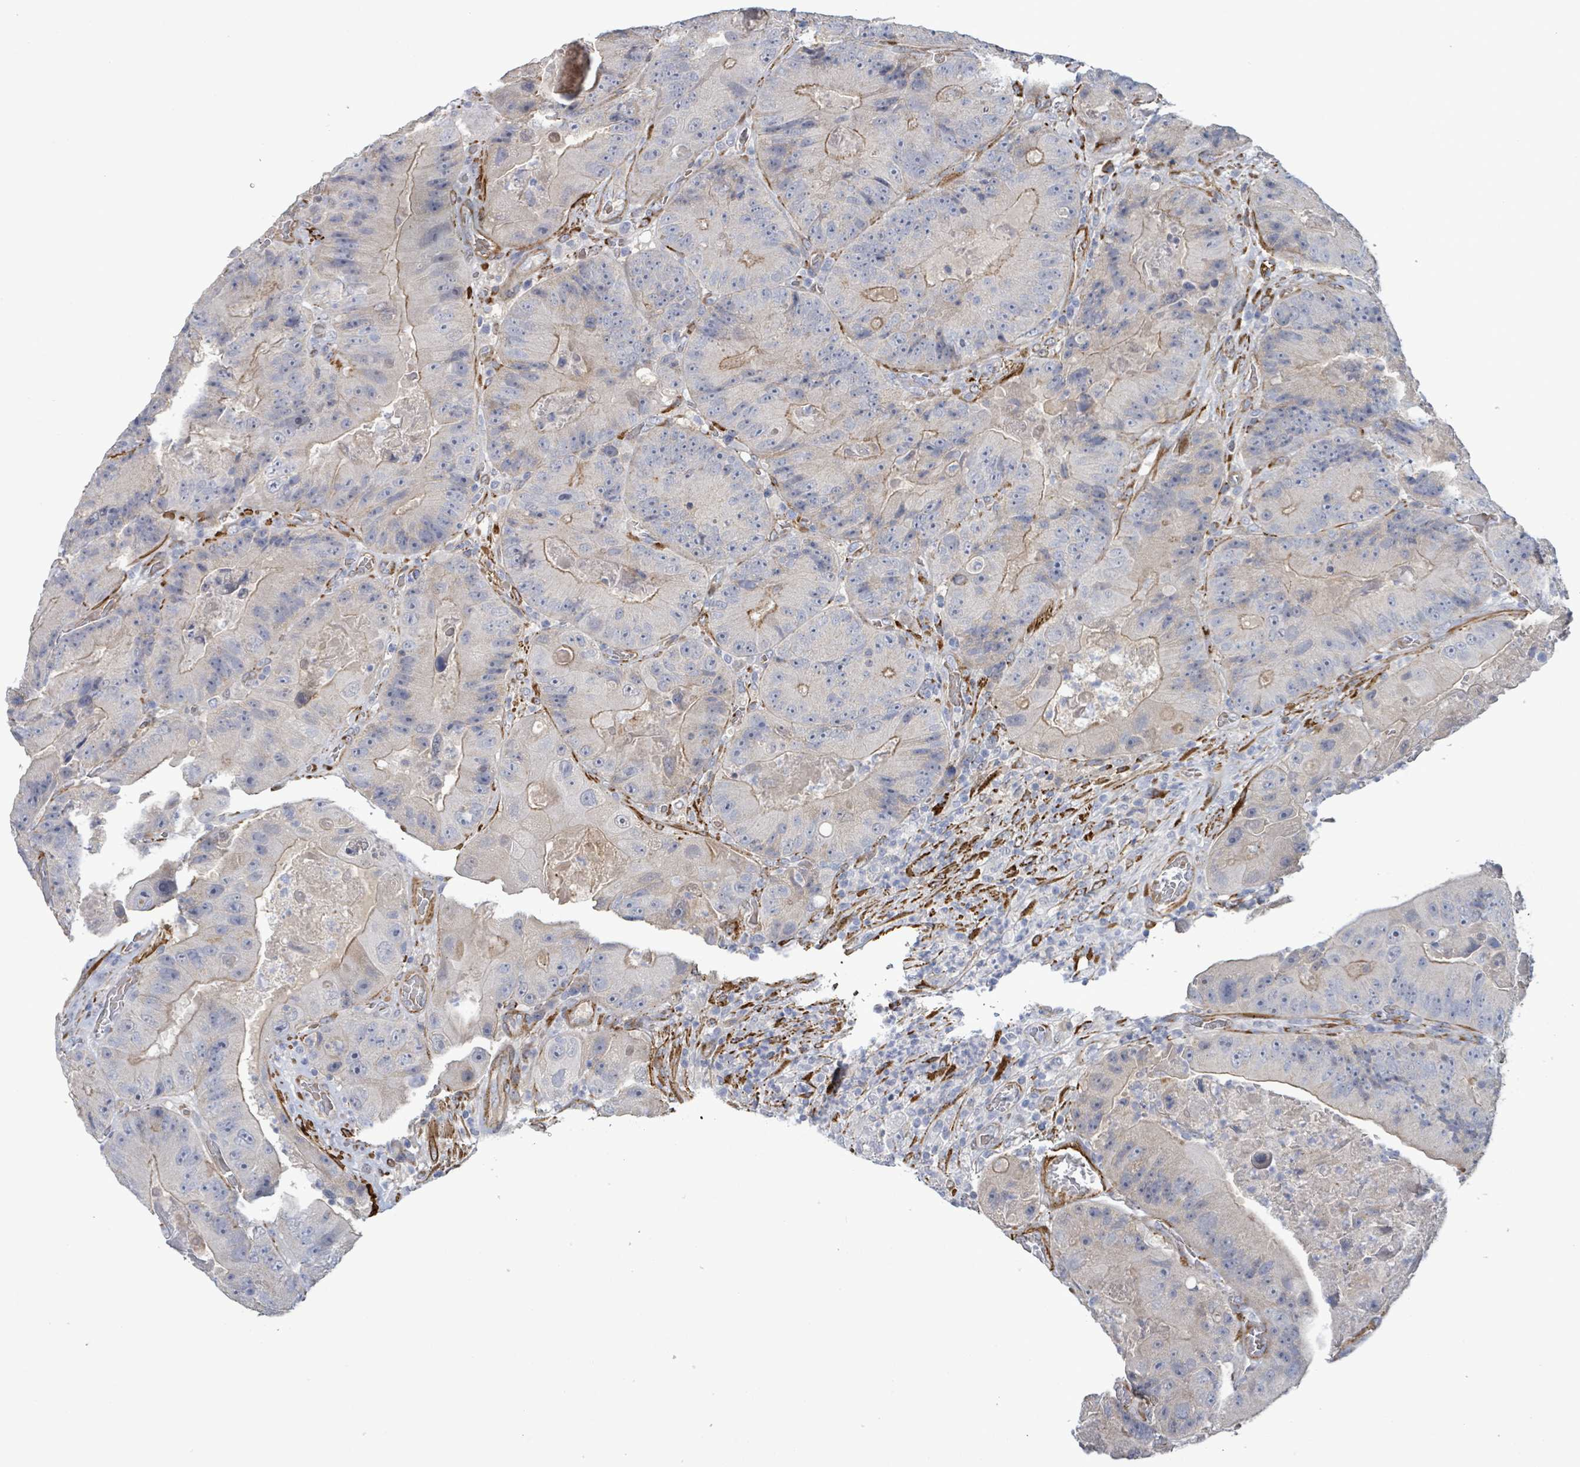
{"staining": {"intensity": "weak", "quantity": "<25%", "location": "cytoplasmic/membranous"}, "tissue": "colorectal cancer", "cell_type": "Tumor cells", "image_type": "cancer", "snomed": [{"axis": "morphology", "description": "Adenocarcinoma, NOS"}, {"axis": "topography", "description": "Colon"}], "caption": "The micrograph exhibits no staining of tumor cells in colorectal cancer (adenocarcinoma).", "gene": "DMRTC1B", "patient": {"sex": "female", "age": 86}}